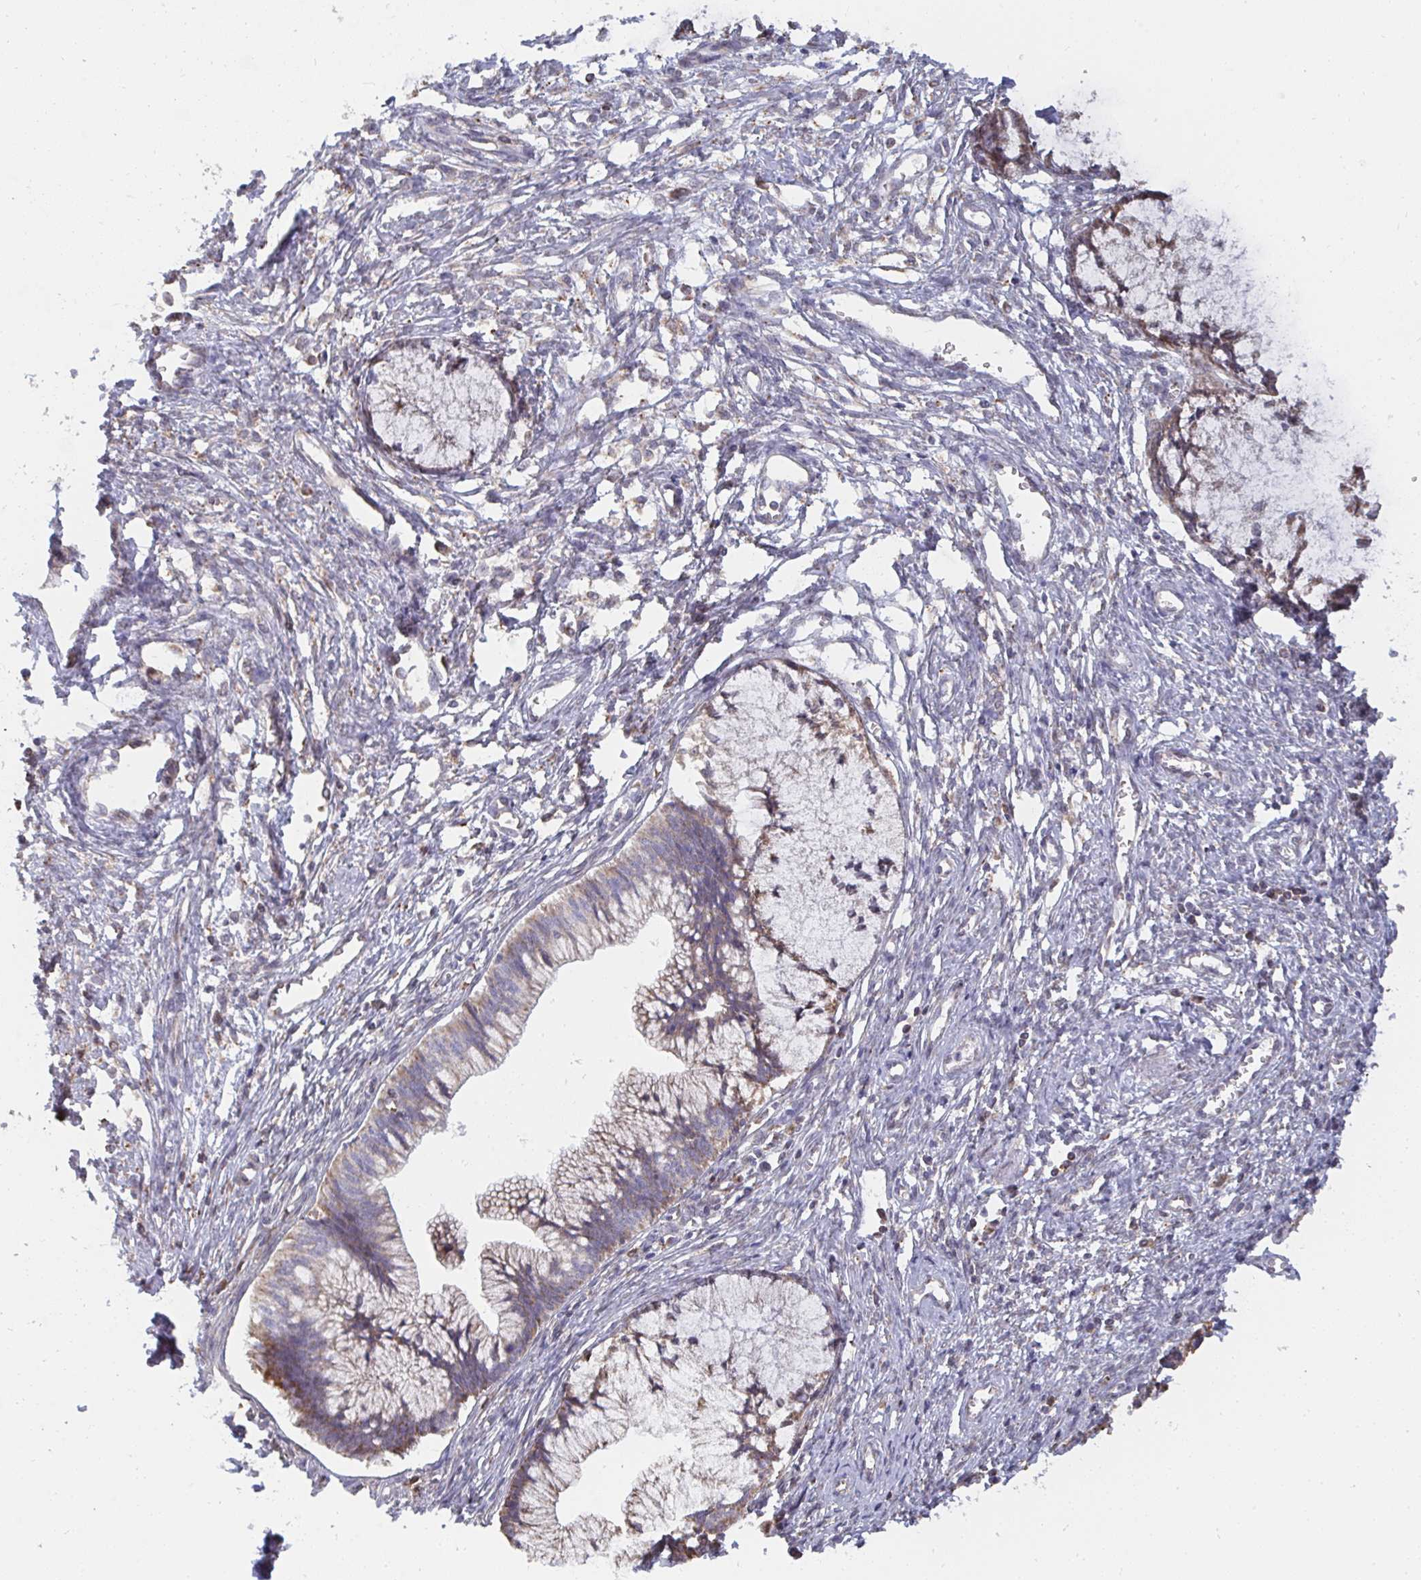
{"staining": {"intensity": "weak", "quantity": ">75%", "location": "cytoplasmic/membranous"}, "tissue": "cervical cancer", "cell_type": "Tumor cells", "image_type": "cancer", "snomed": [{"axis": "morphology", "description": "Adenocarcinoma, NOS"}, {"axis": "topography", "description": "Cervix"}], "caption": "This is a photomicrograph of IHC staining of cervical cancer (adenocarcinoma), which shows weak staining in the cytoplasmic/membranous of tumor cells.", "gene": "ELAVL1", "patient": {"sex": "female", "age": 44}}